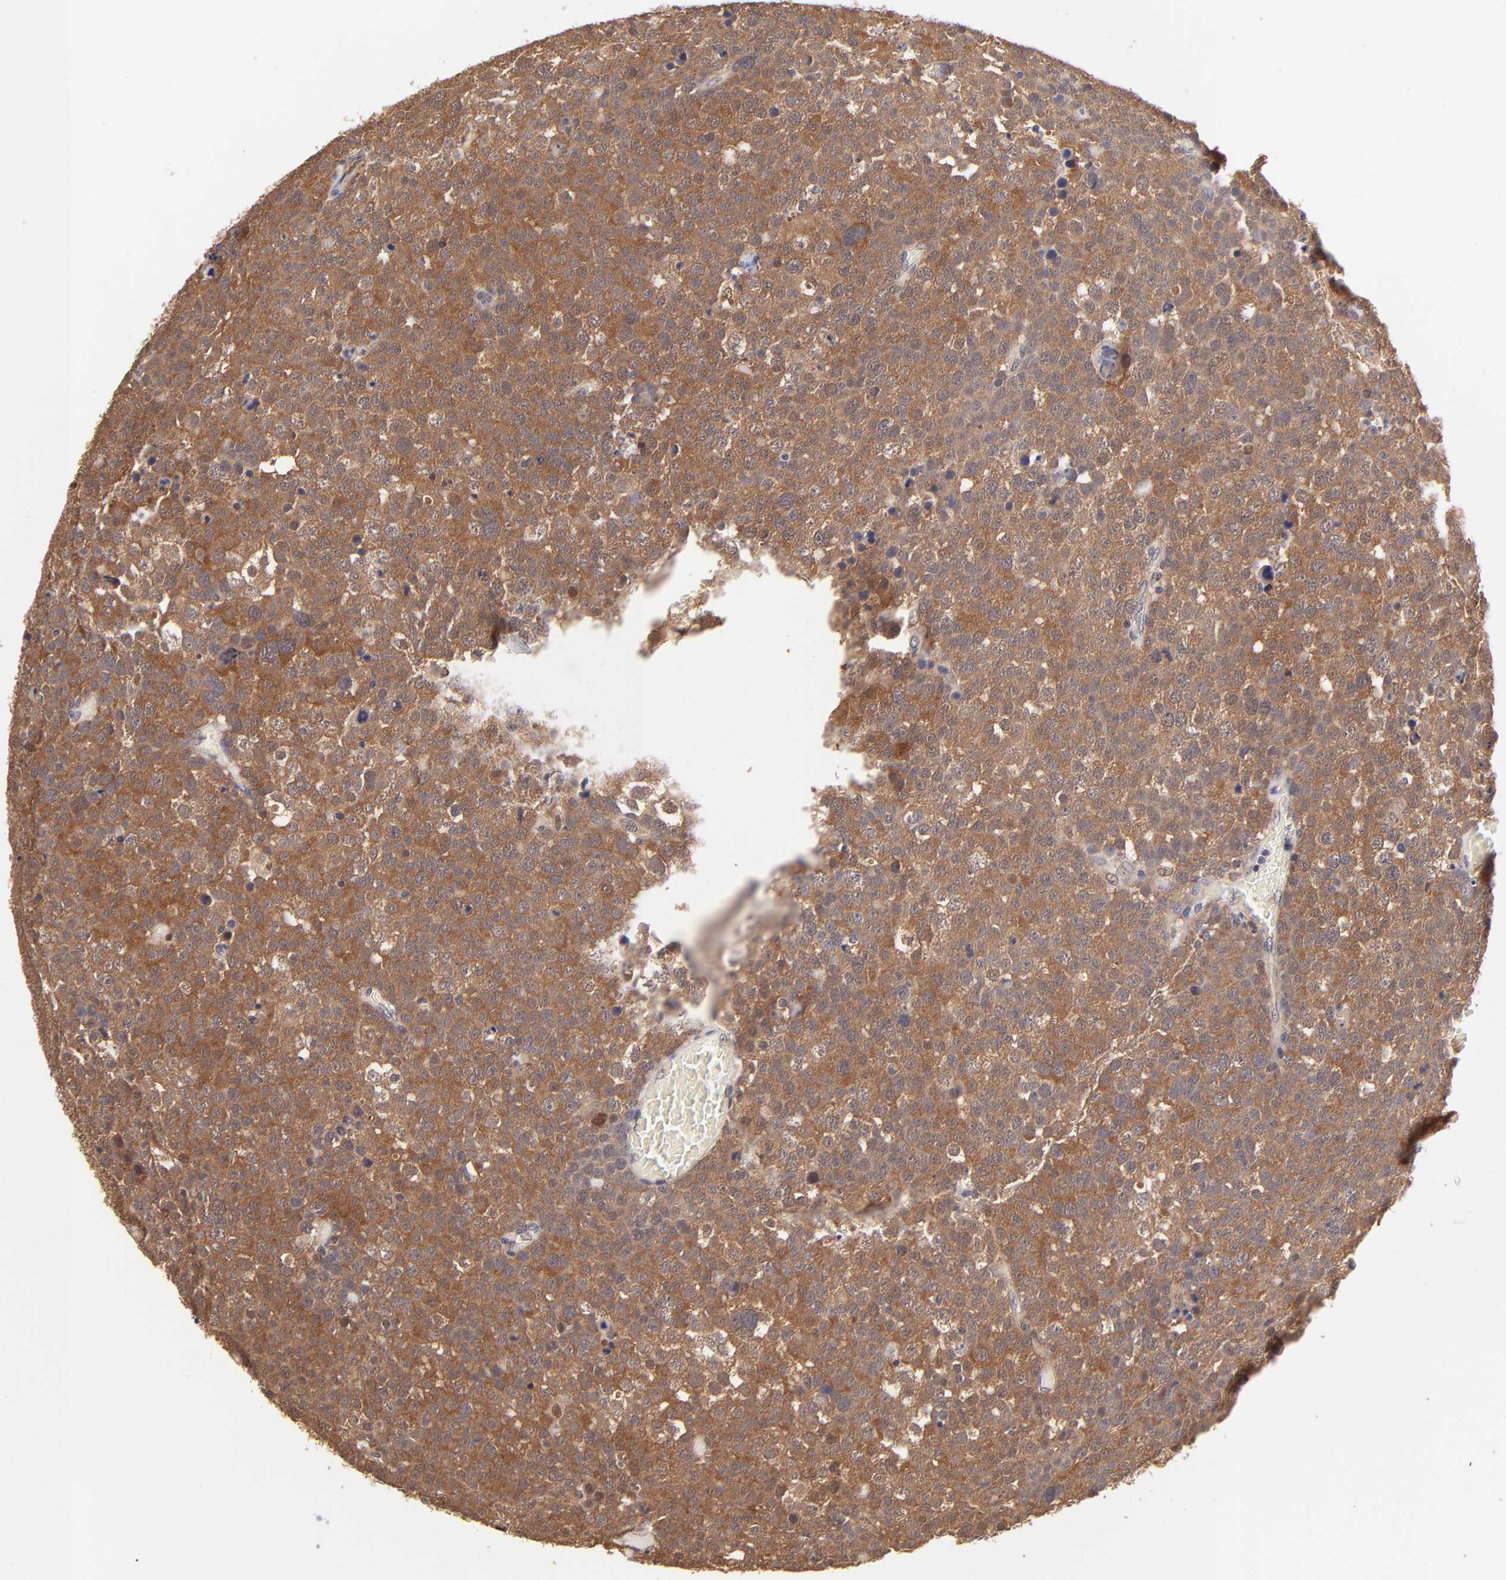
{"staining": {"intensity": "moderate", "quantity": ">75%", "location": "cytoplasmic/membranous"}, "tissue": "testis cancer", "cell_type": "Tumor cells", "image_type": "cancer", "snomed": [{"axis": "morphology", "description": "Seminoma, NOS"}, {"axis": "topography", "description": "Testis"}], "caption": "Seminoma (testis) was stained to show a protein in brown. There is medium levels of moderate cytoplasmic/membranous positivity in approximately >75% of tumor cells.", "gene": "PSMC4", "patient": {"sex": "male", "age": 71}}